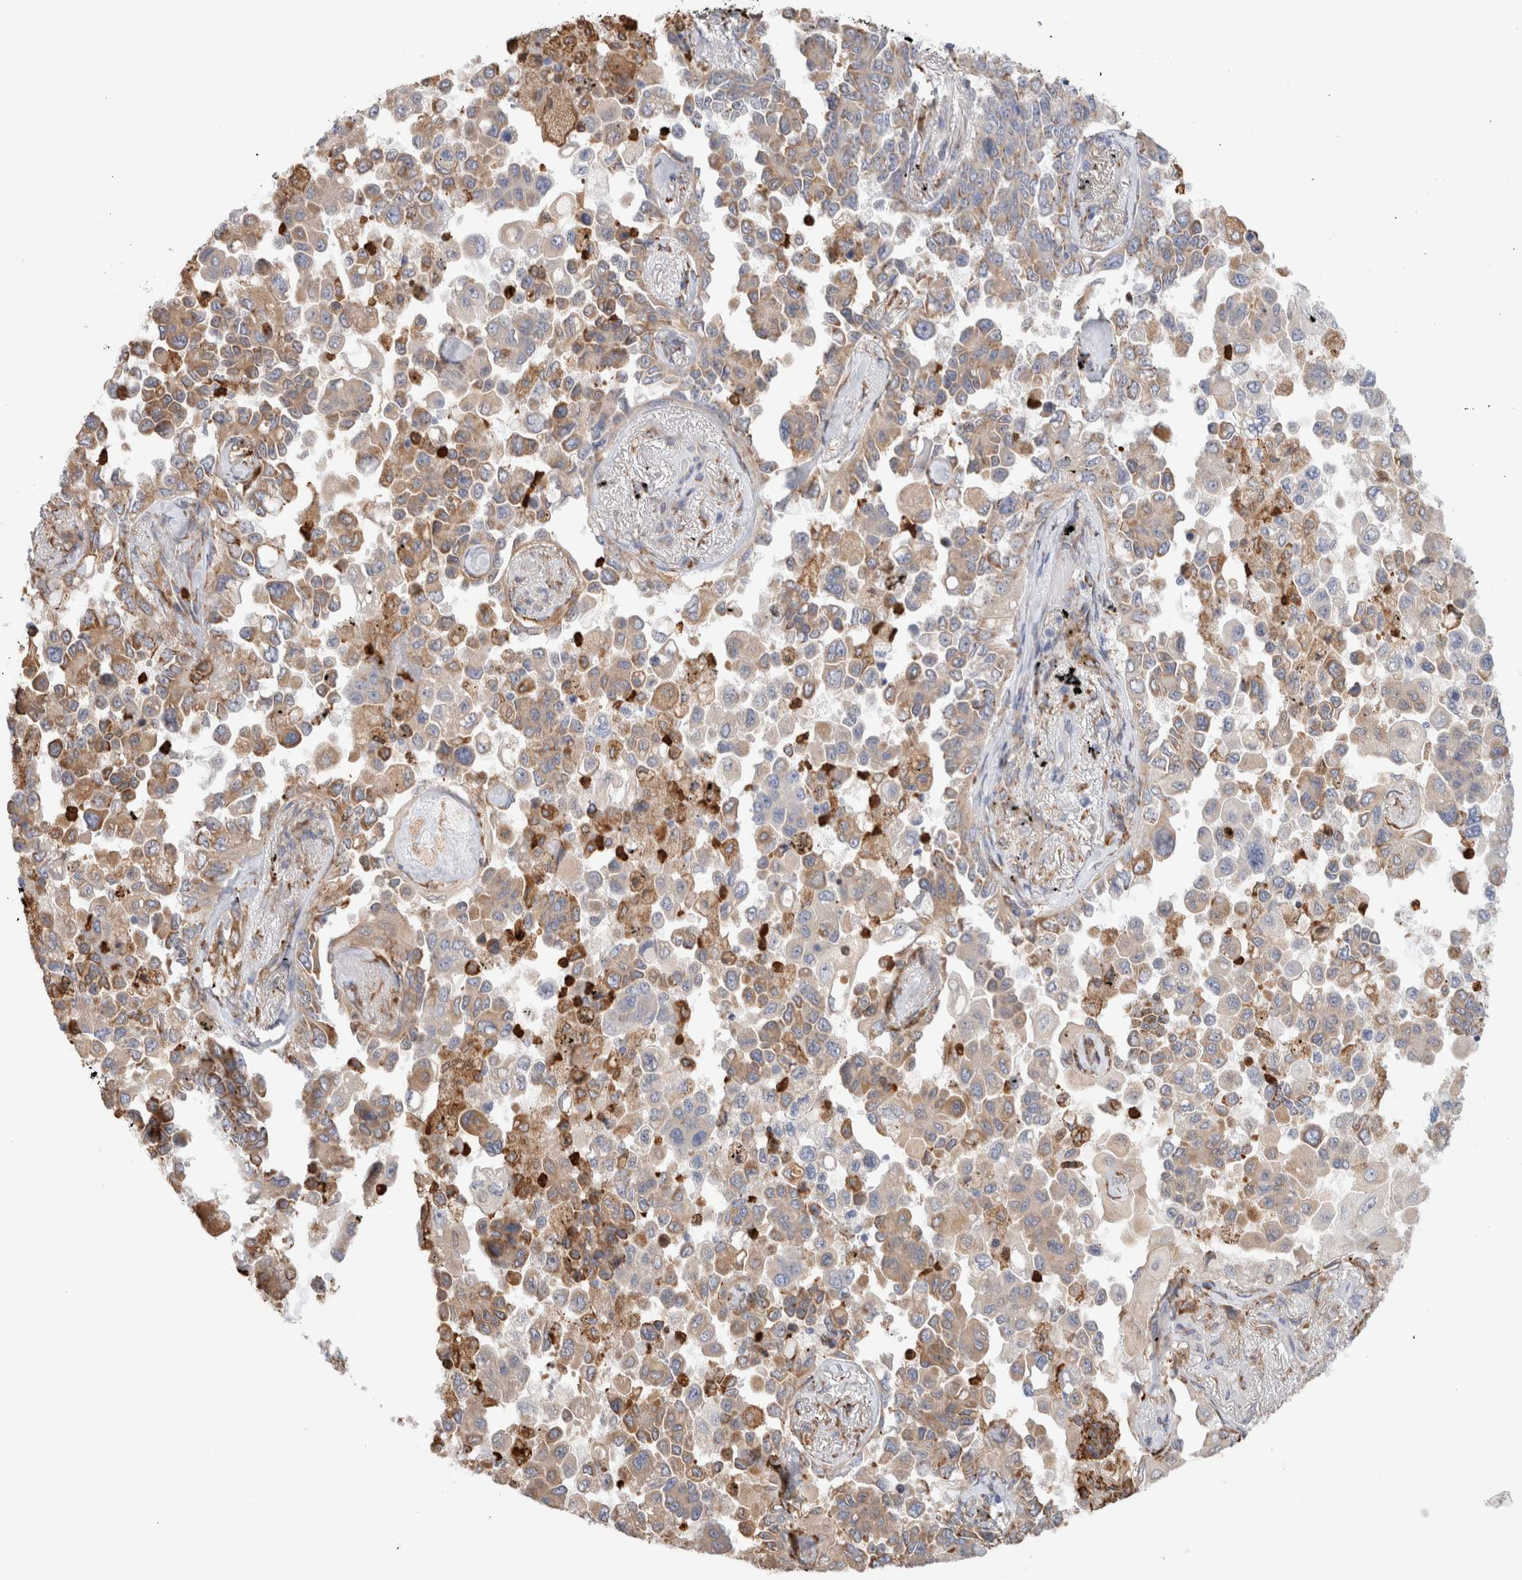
{"staining": {"intensity": "weak", "quantity": "25%-75%", "location": "cytoplasmic/membranous"}, "tissue": "lung cancer", "cell_type": "Tumor cells", "image_type": "cancer", "snomed": [{"axis": "morphology", "description": "Adenocarcinoma, NOS"}, {"axis": "topography", "description": "Lung"}], "caption": "Immunohistochemical staining of adenocarcinoma (lung) displays low levels of weak cytoplasmic/membranous expression in about 25%-75% of tumor cells.", "gene": "P4HA1", "patient": {"sex": "female", "age": 67}}